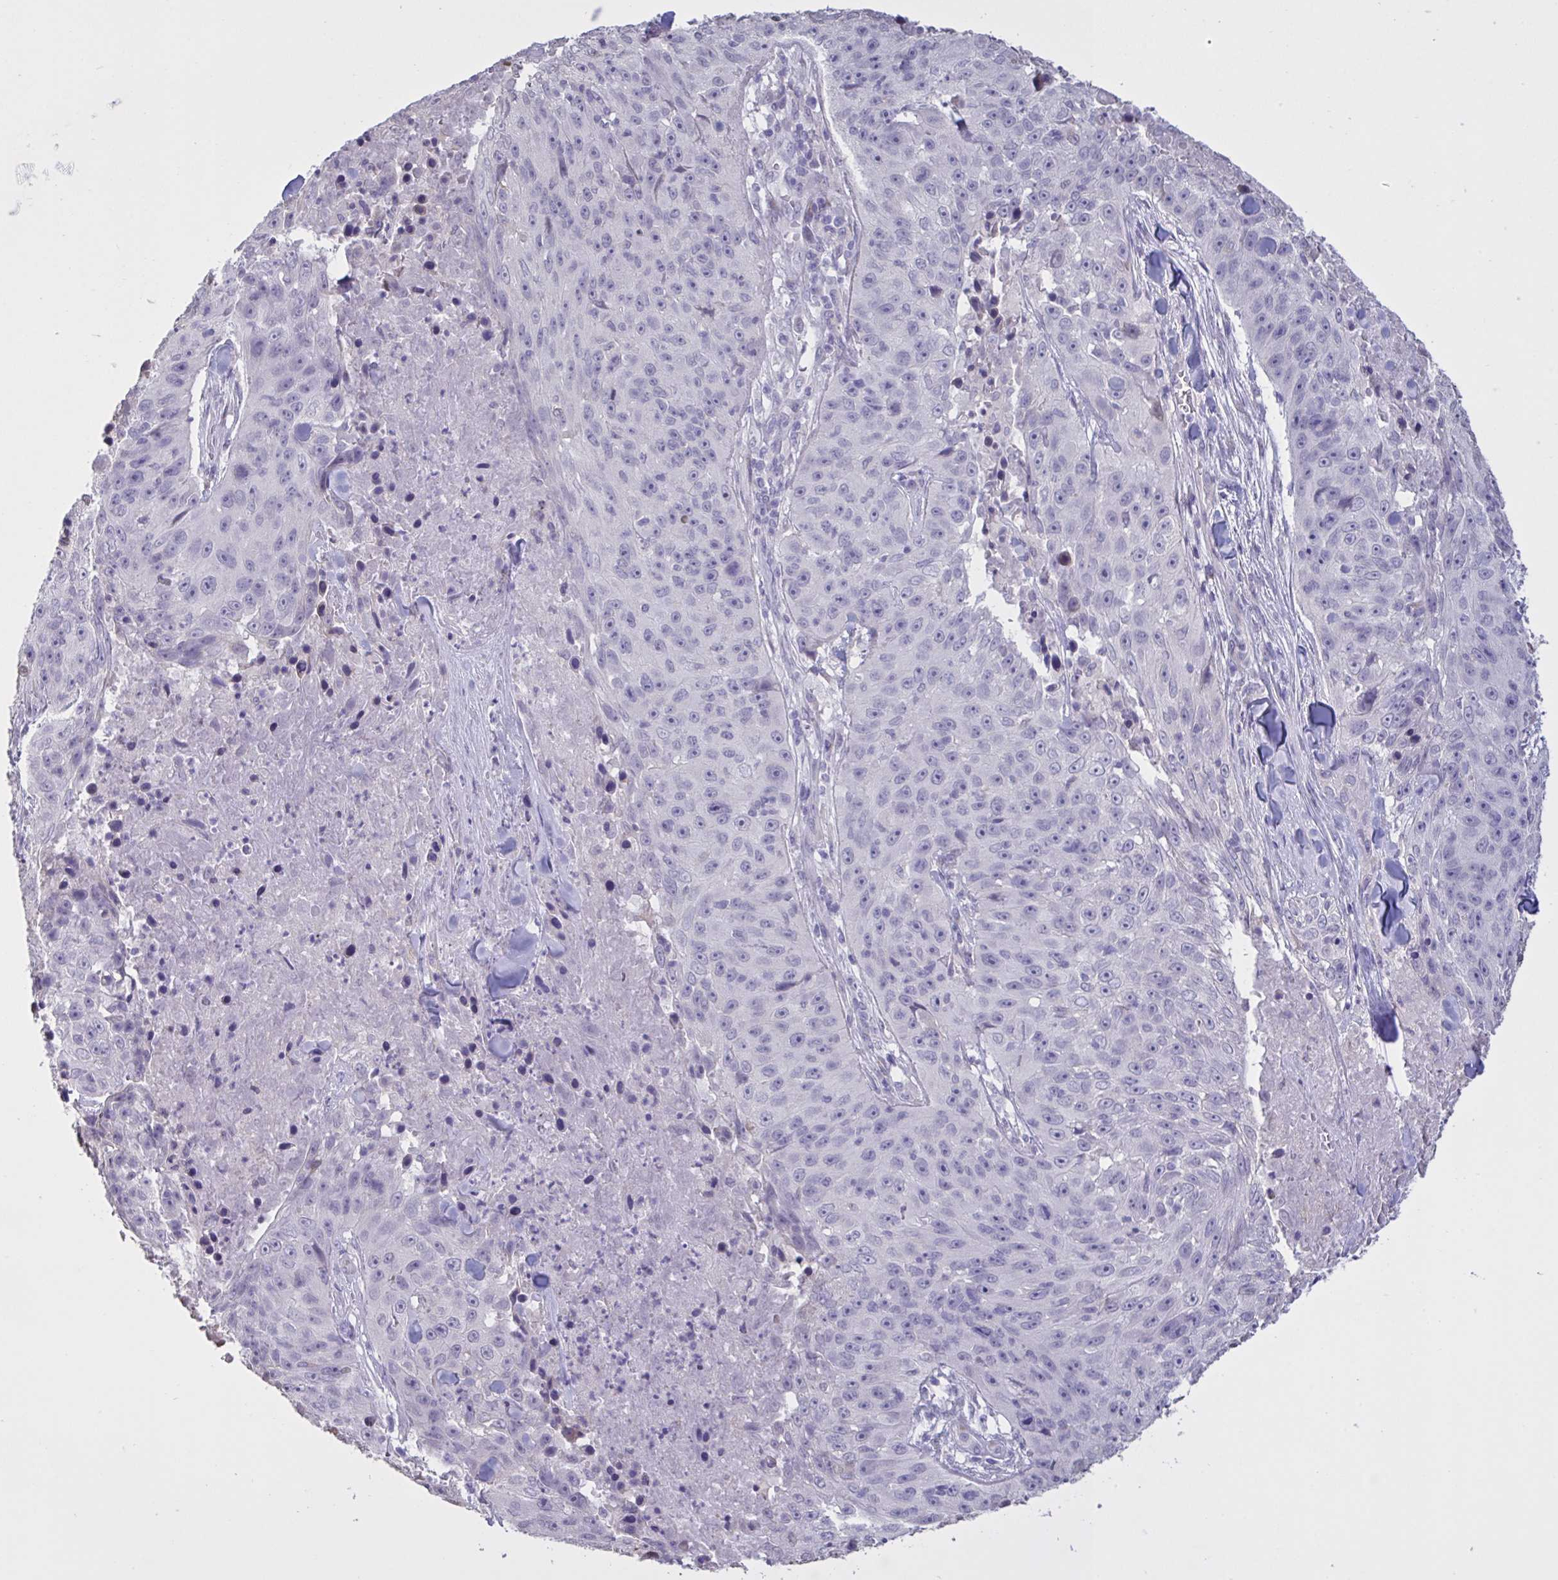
{"staining": {"intensity": "negative", "quantity": "none", "location": "none"}, "tissue": "skin cancer", "cell_type": "Tumor cells", "image_type": "cancer", "snomed": [{"axis": "morphology", "description": "Squamous cell carcinoma, NOS"}, {"axis": "topography", "description": "Skin"}], "caption": "The immunohistochemistry image has no significant positivity in tumor cells of skin cancer tissue. The staining was performed using DAB to visualize the protein expression in brown, while the nuclei were stained in blue with hematoxylin (Magnification: 20x).", "gene": "MRGPRX2", "patient": {"sex": "female", "age": 87}}